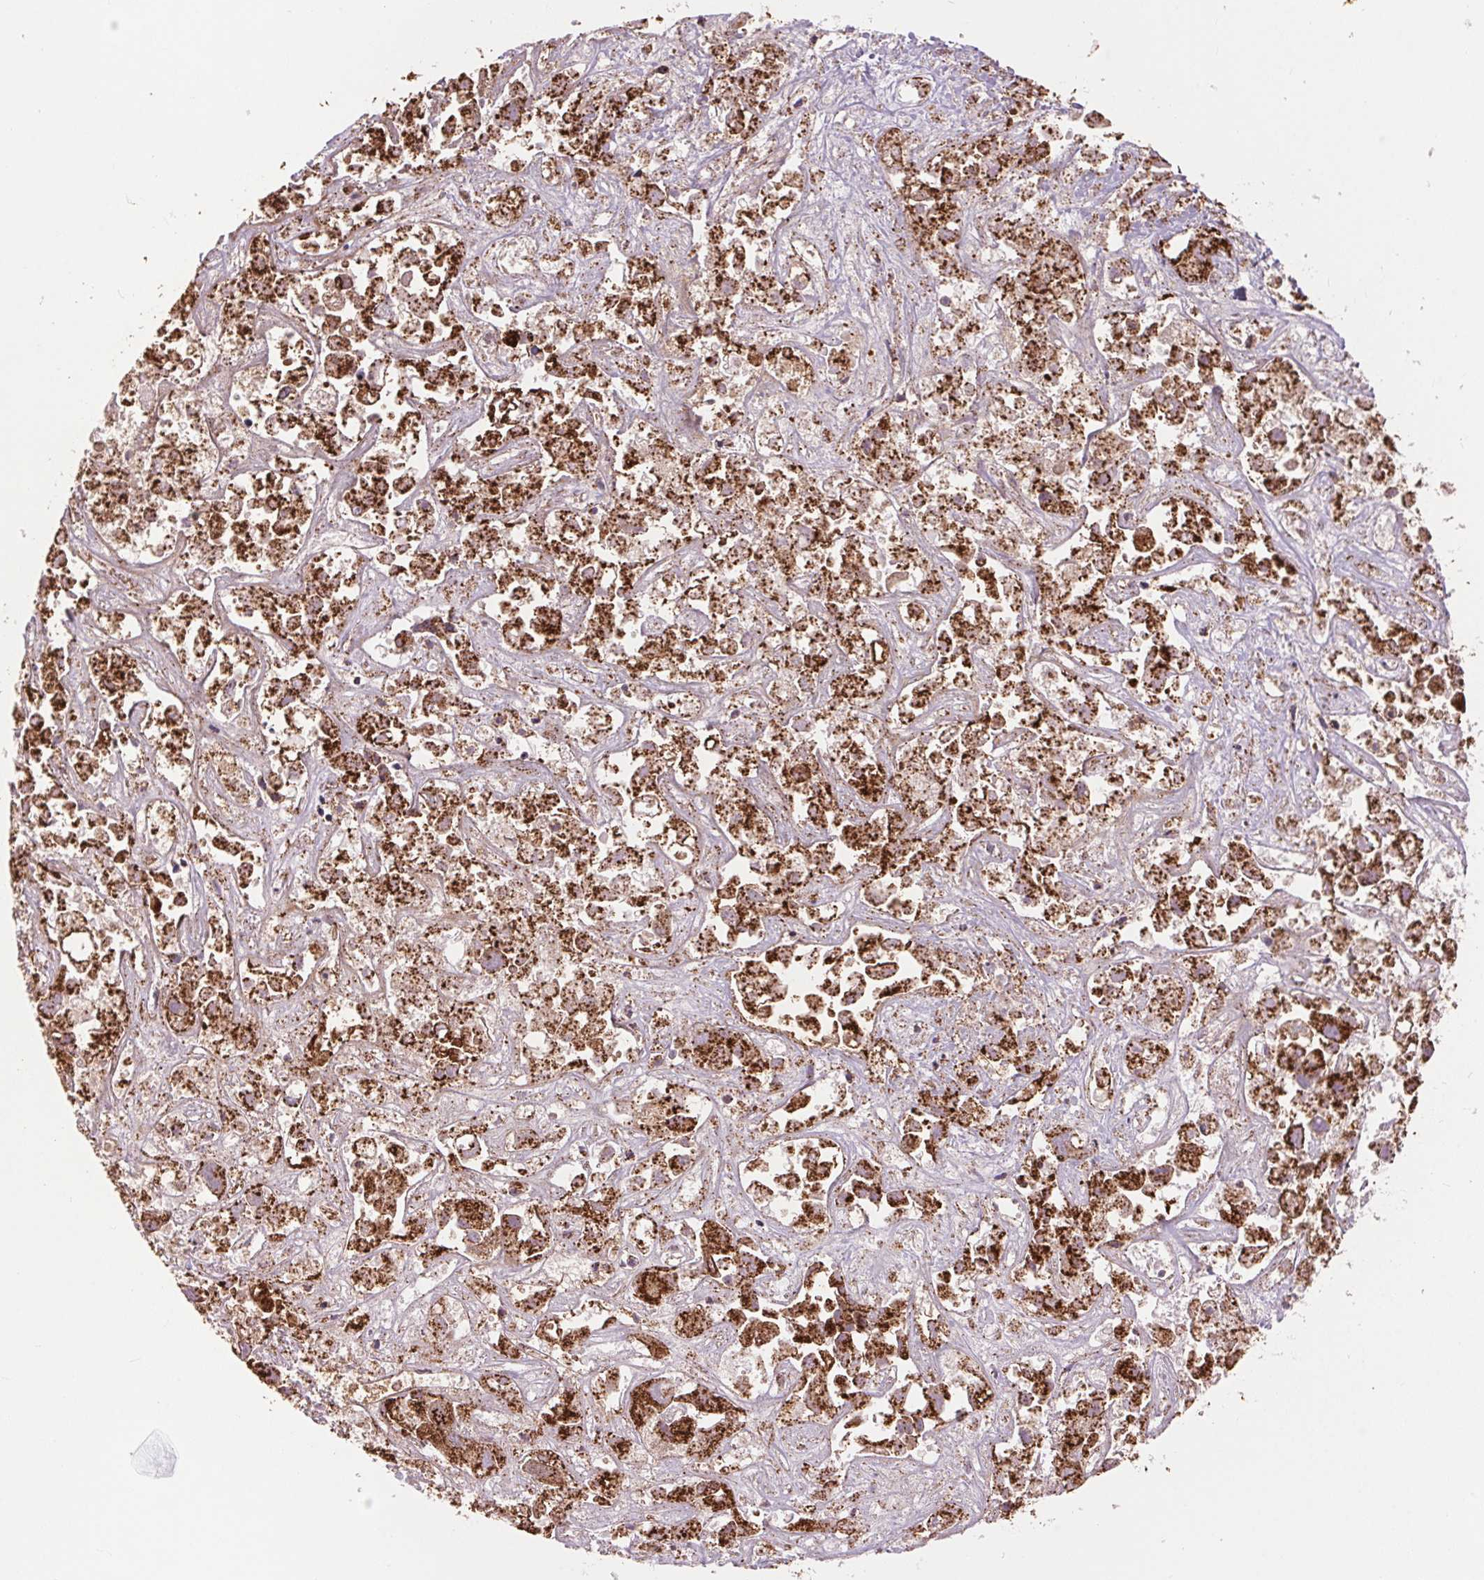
{"staining": {"intensity": "strong", "quantity": ">75%", "location": "cytoplasmic/membranous"}, "tissue": "liver cancer", "cell_type": "Tumor cells", "image_type": "cancer", "snomed": [{"axis": "morphology", "description": "Cholangiocarcinoma"}, {"axis": "topography", "description": "Liver"}], "caption": "The image reveals immunohistochemical staining of liver cancer (cholangiocarcinoma). There is strong cytoplasmic/membranous expression is appreciated in approximately >75% of tumor cells.", "gene": "CHMP4B", "patient": {"sex": "male", "age": 81}}